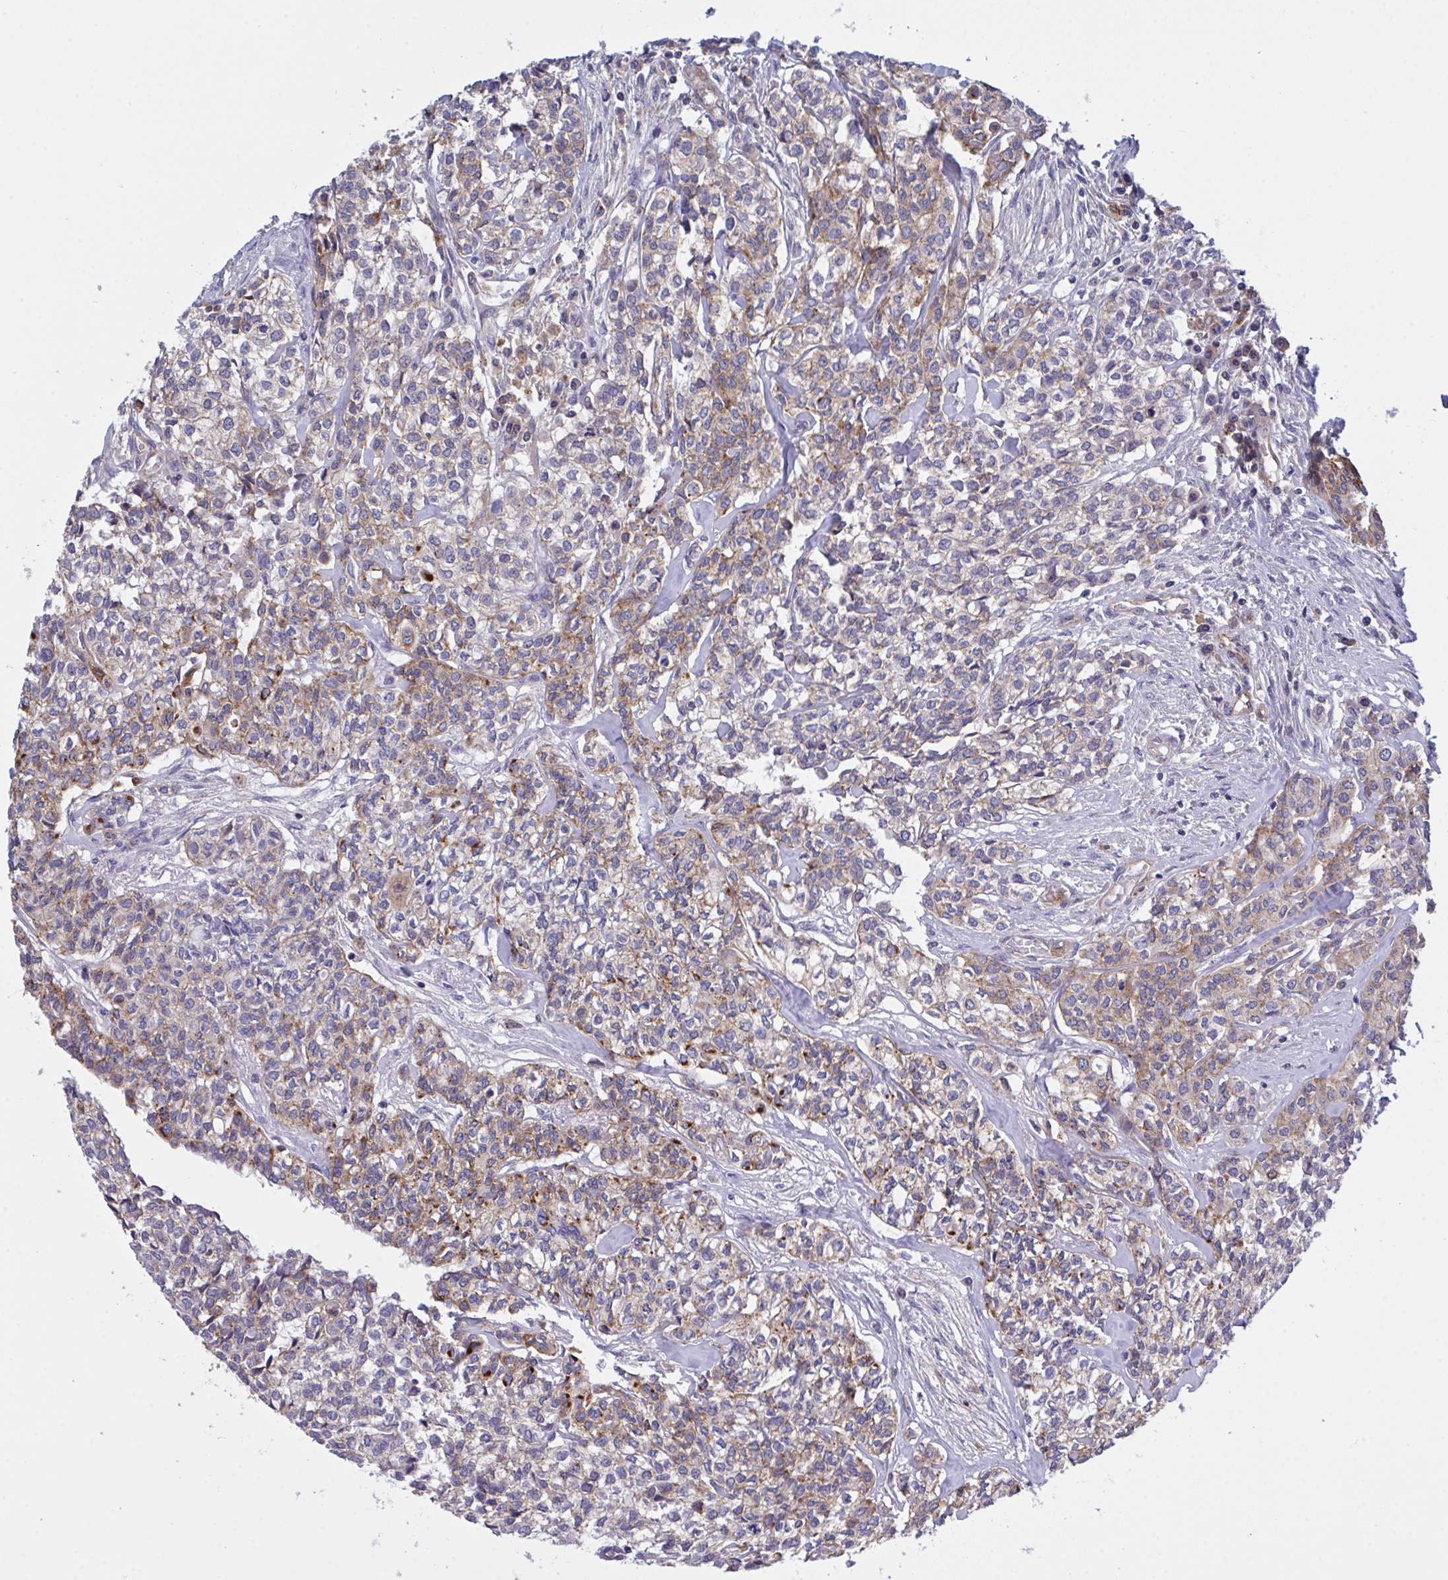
{"staining": {"intensity": "moderate", "quantity": "25%-75%", "location": "cytoplasmic/membranous"}, "tissue": "head and neck cancer", "cell_type": "Tumor cells", "image_type": "cancer", "snomed": [{"axis": "morphology", "description": "Adenocarcinoma, NOS"}, {"axis": "topography", "description": "Head-Neck"}], "caption": "Adenocarcinoma (head and neck) stained with a brown dye exhibits moderate cytoplasmic/membranous positive positivity in approximately 25%-75% of tumor cells.", "gene": "C4orf36", "patient": {"sex": "male", "age": 81}}